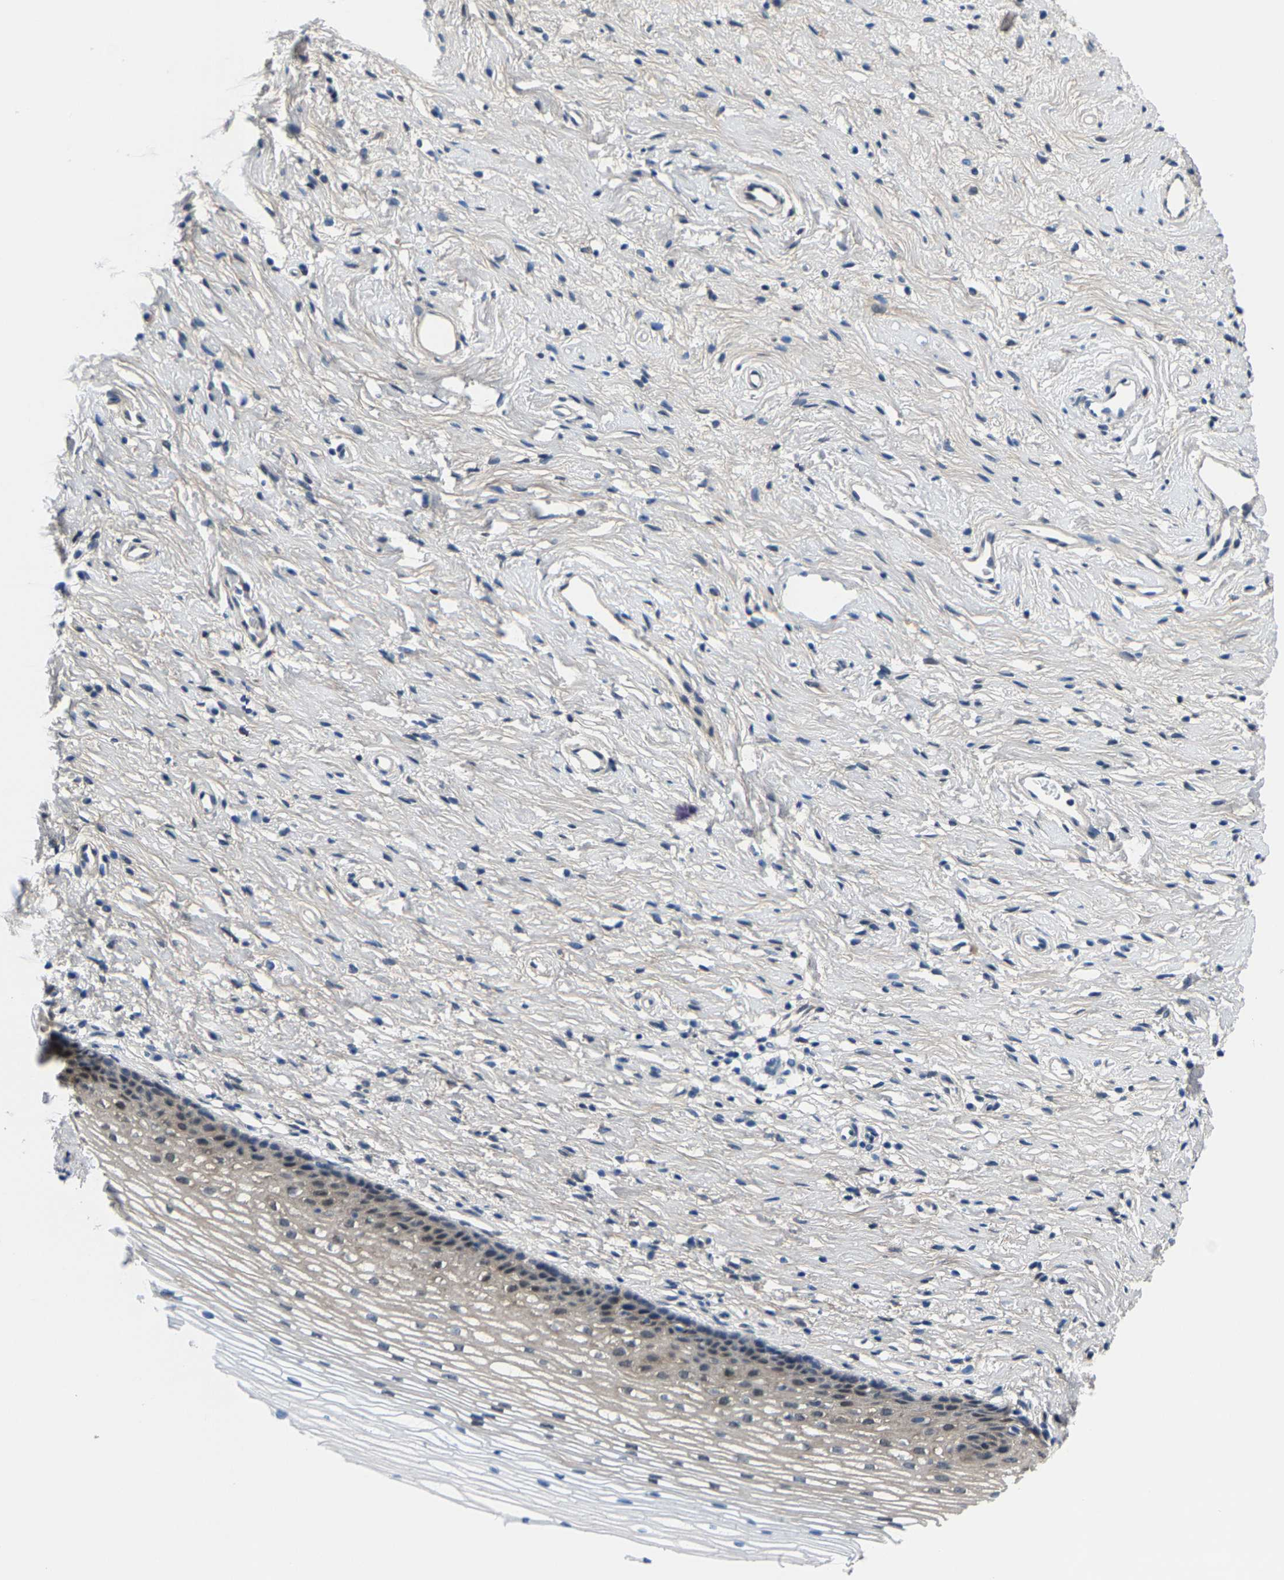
{"staining": {"intensity": "negative", "quantity": "none", "location": "none"}, "tissue": "cervix", "cell_type": "Glandular cells", "image_type": "normal", "snomed": [{"axis": "morphology", "description": "Normal tissue, NOS"}, {"axis": "topography", "description": "Cervix"}], "caption": "Immunohistochemical staining of normal human cervix reveals no significant staining in glandular cells.", "gene": "SSH3", "patient": {"sex": "female", "age": 77}}